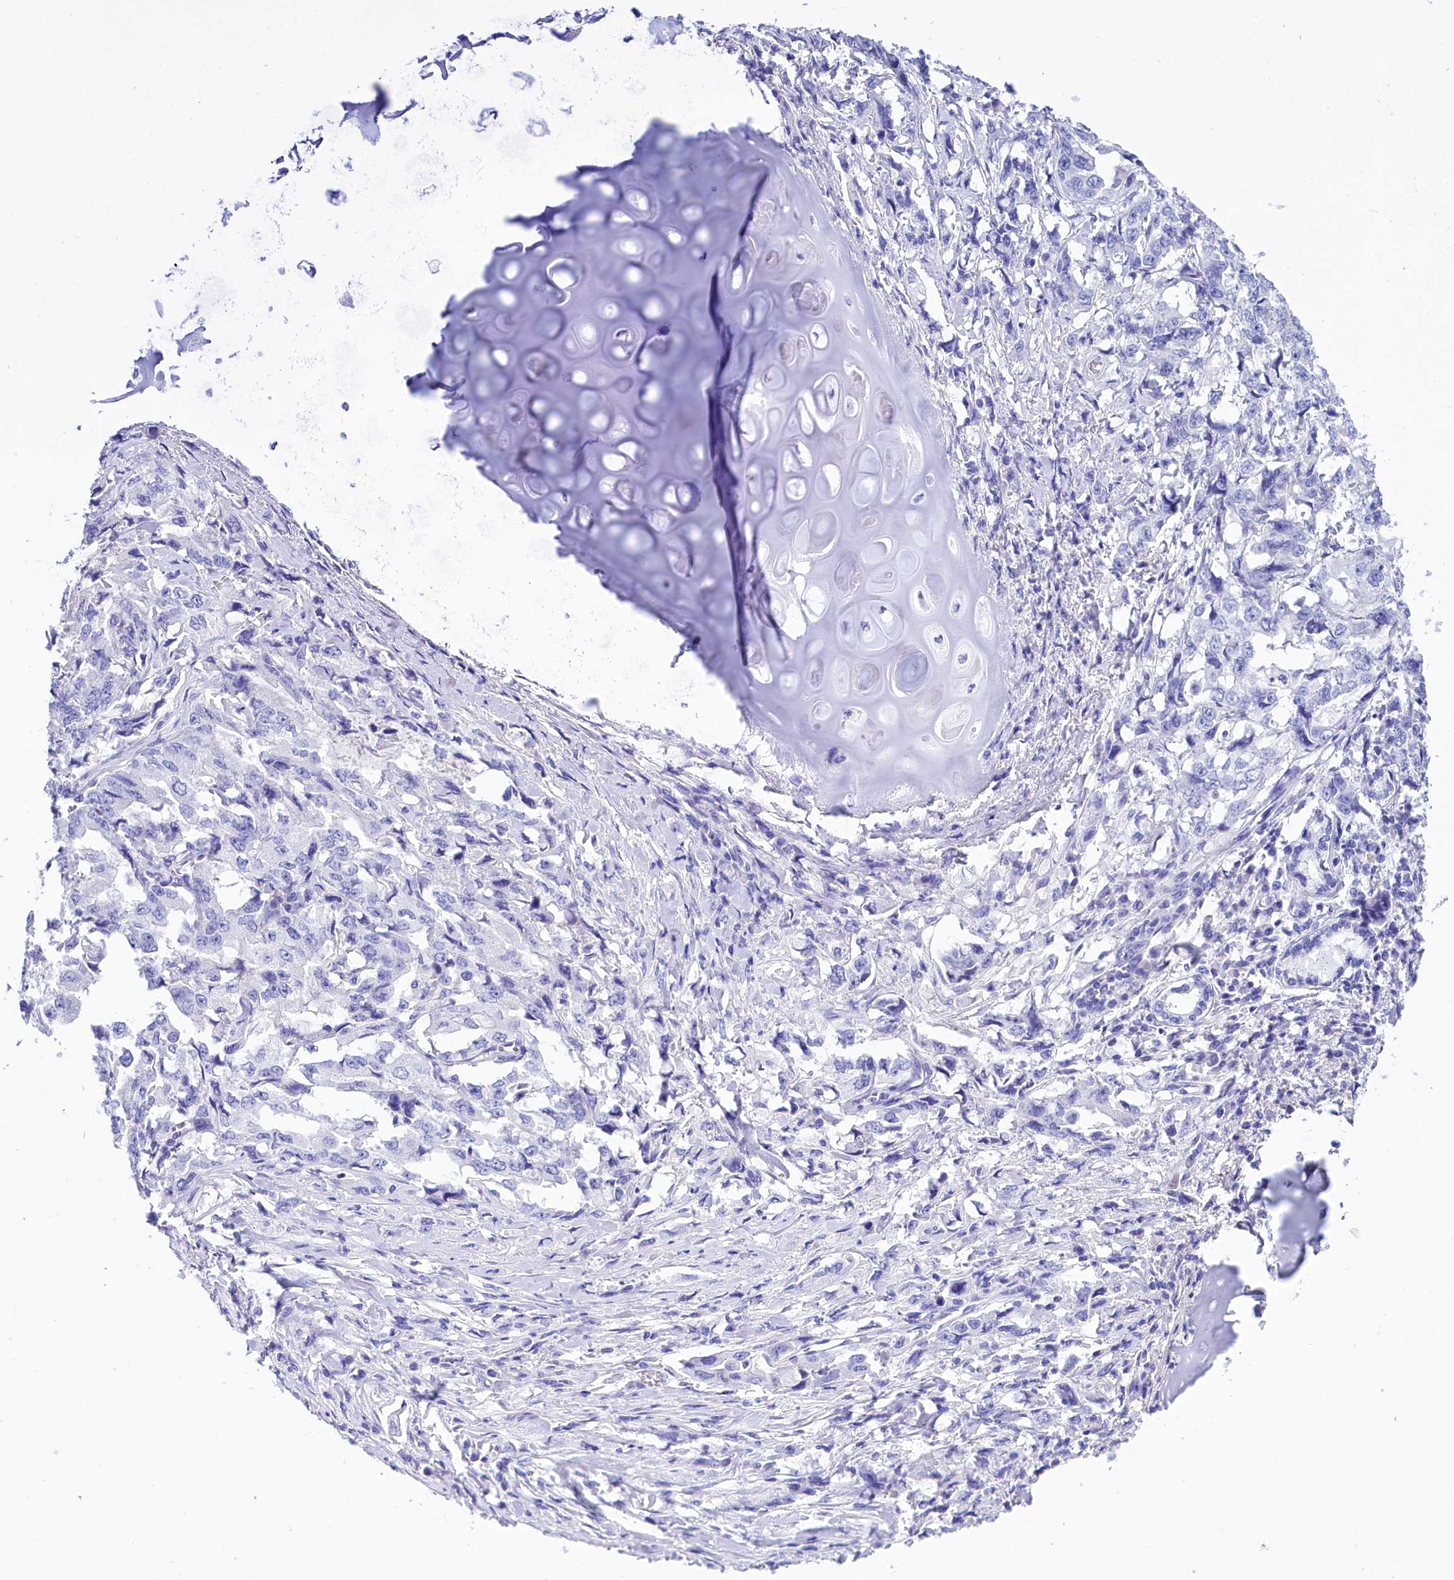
{"staining": {"intensity": "negative", "quantity": "none", "location": "none"}, "tissue": "lung cancer", "cell_type": "Tumor cells", "image_type": "cancer", "snomed": [{"axis": "morphology", "description": "Adenocarcinoma, NOS"}, {"axis": "topography", "description": "Lung"}], "caption": "An IHC histopathology image of lung adenocarcinoma is shown. There is no staining in tumor cells of lung adenocarcinoma.", "gene": "TTC36", "patient": {"sex": "female", "age": 51}}